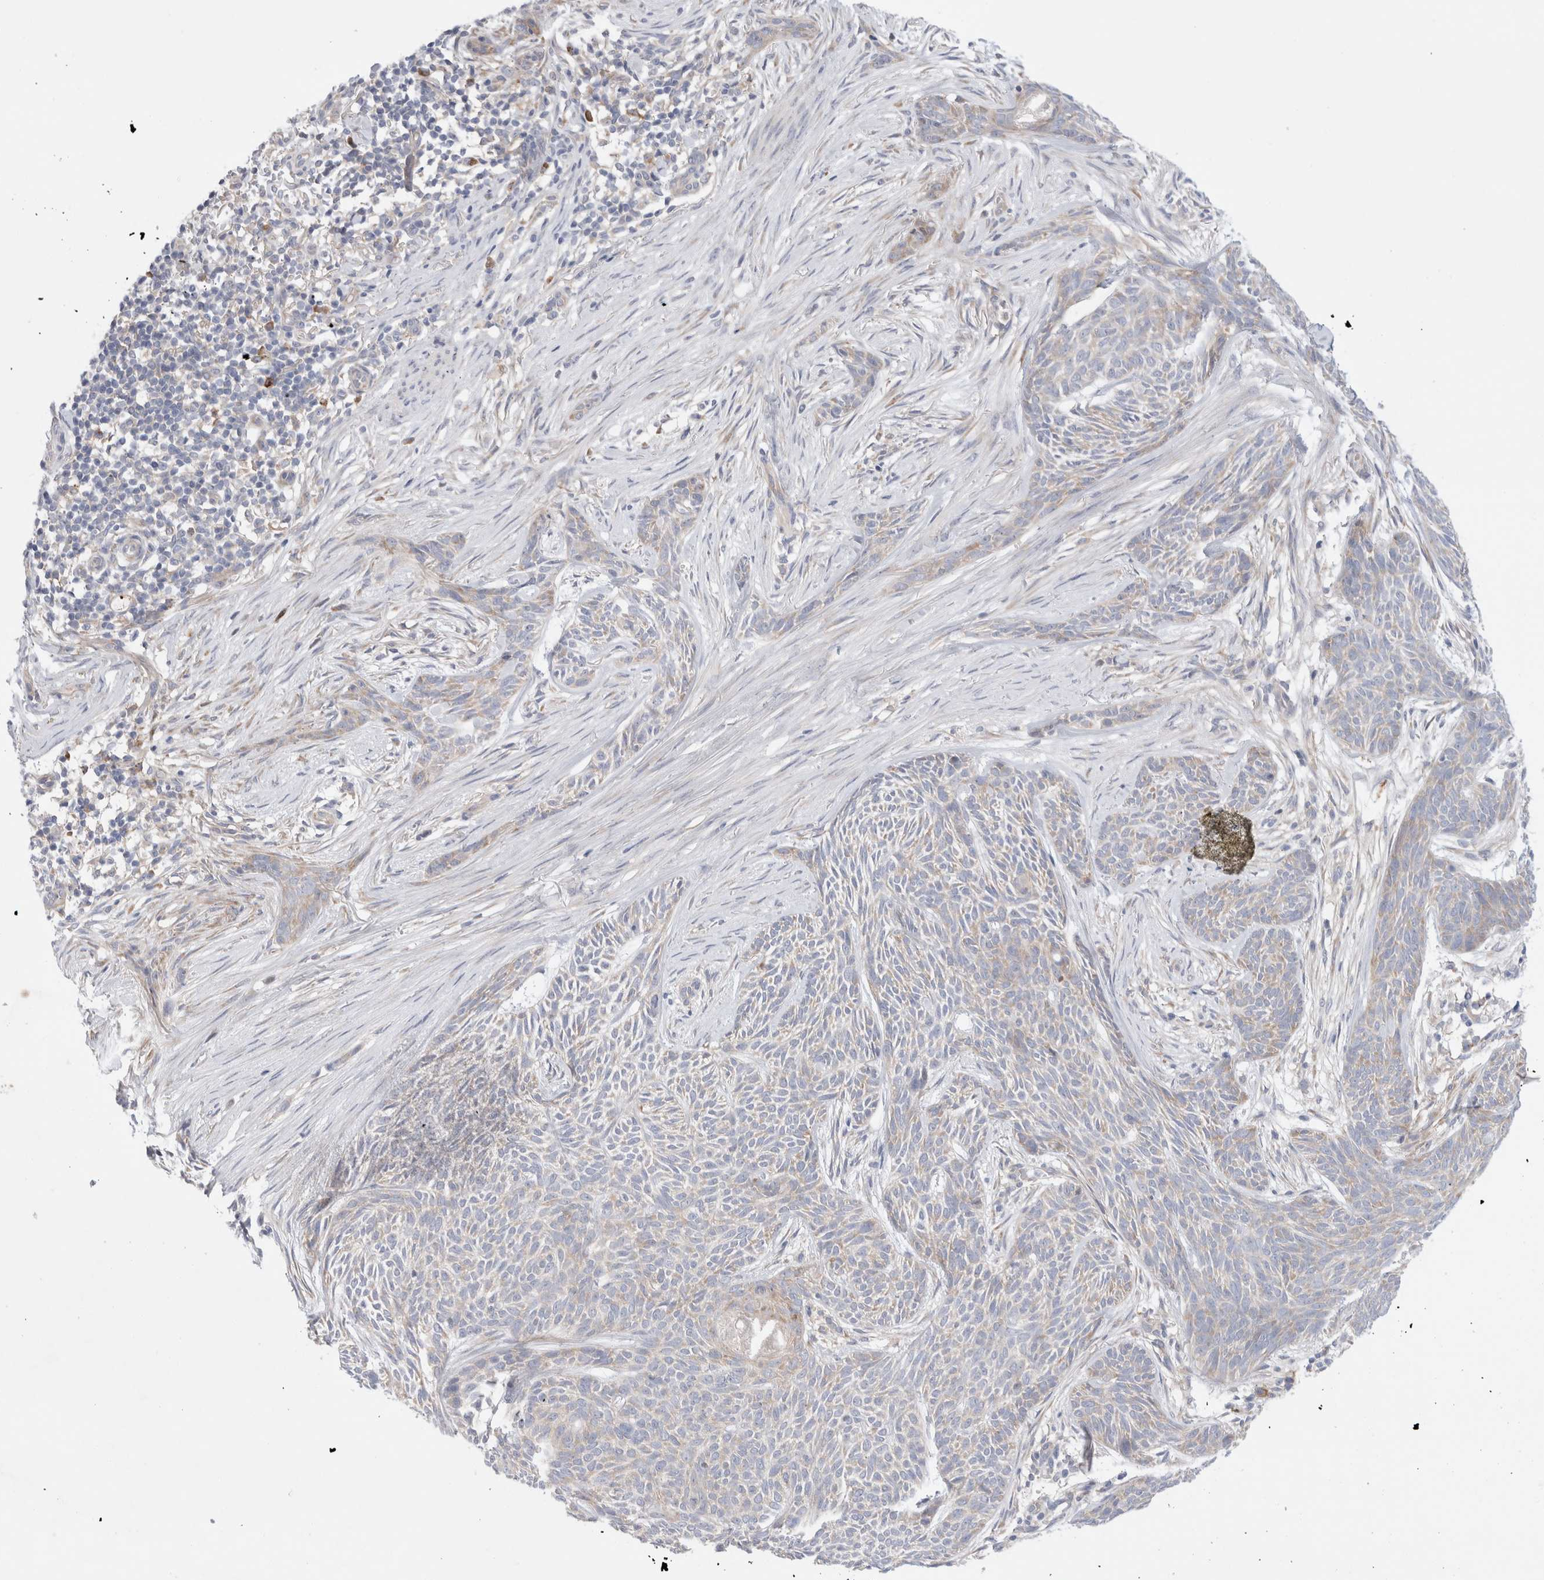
{"staining": {"intensity": "weak", "quantity": "<25%", "location": "cytoplasmic/membranous"}, "tissue": "skin cancer", "cell_type": "Tumor cells", "image_type": "cancer", "snomed": [{"axis": "morphology", "description": "Basal cell carcinoma"}, {"axis": "topography", "description": "Skin"}], "caption": "Tumor cells show no significant protein expression in basal cell carcinoma (skin).", "gene": "RBM12B", "patient": {"sex": "female", "age": 59}}